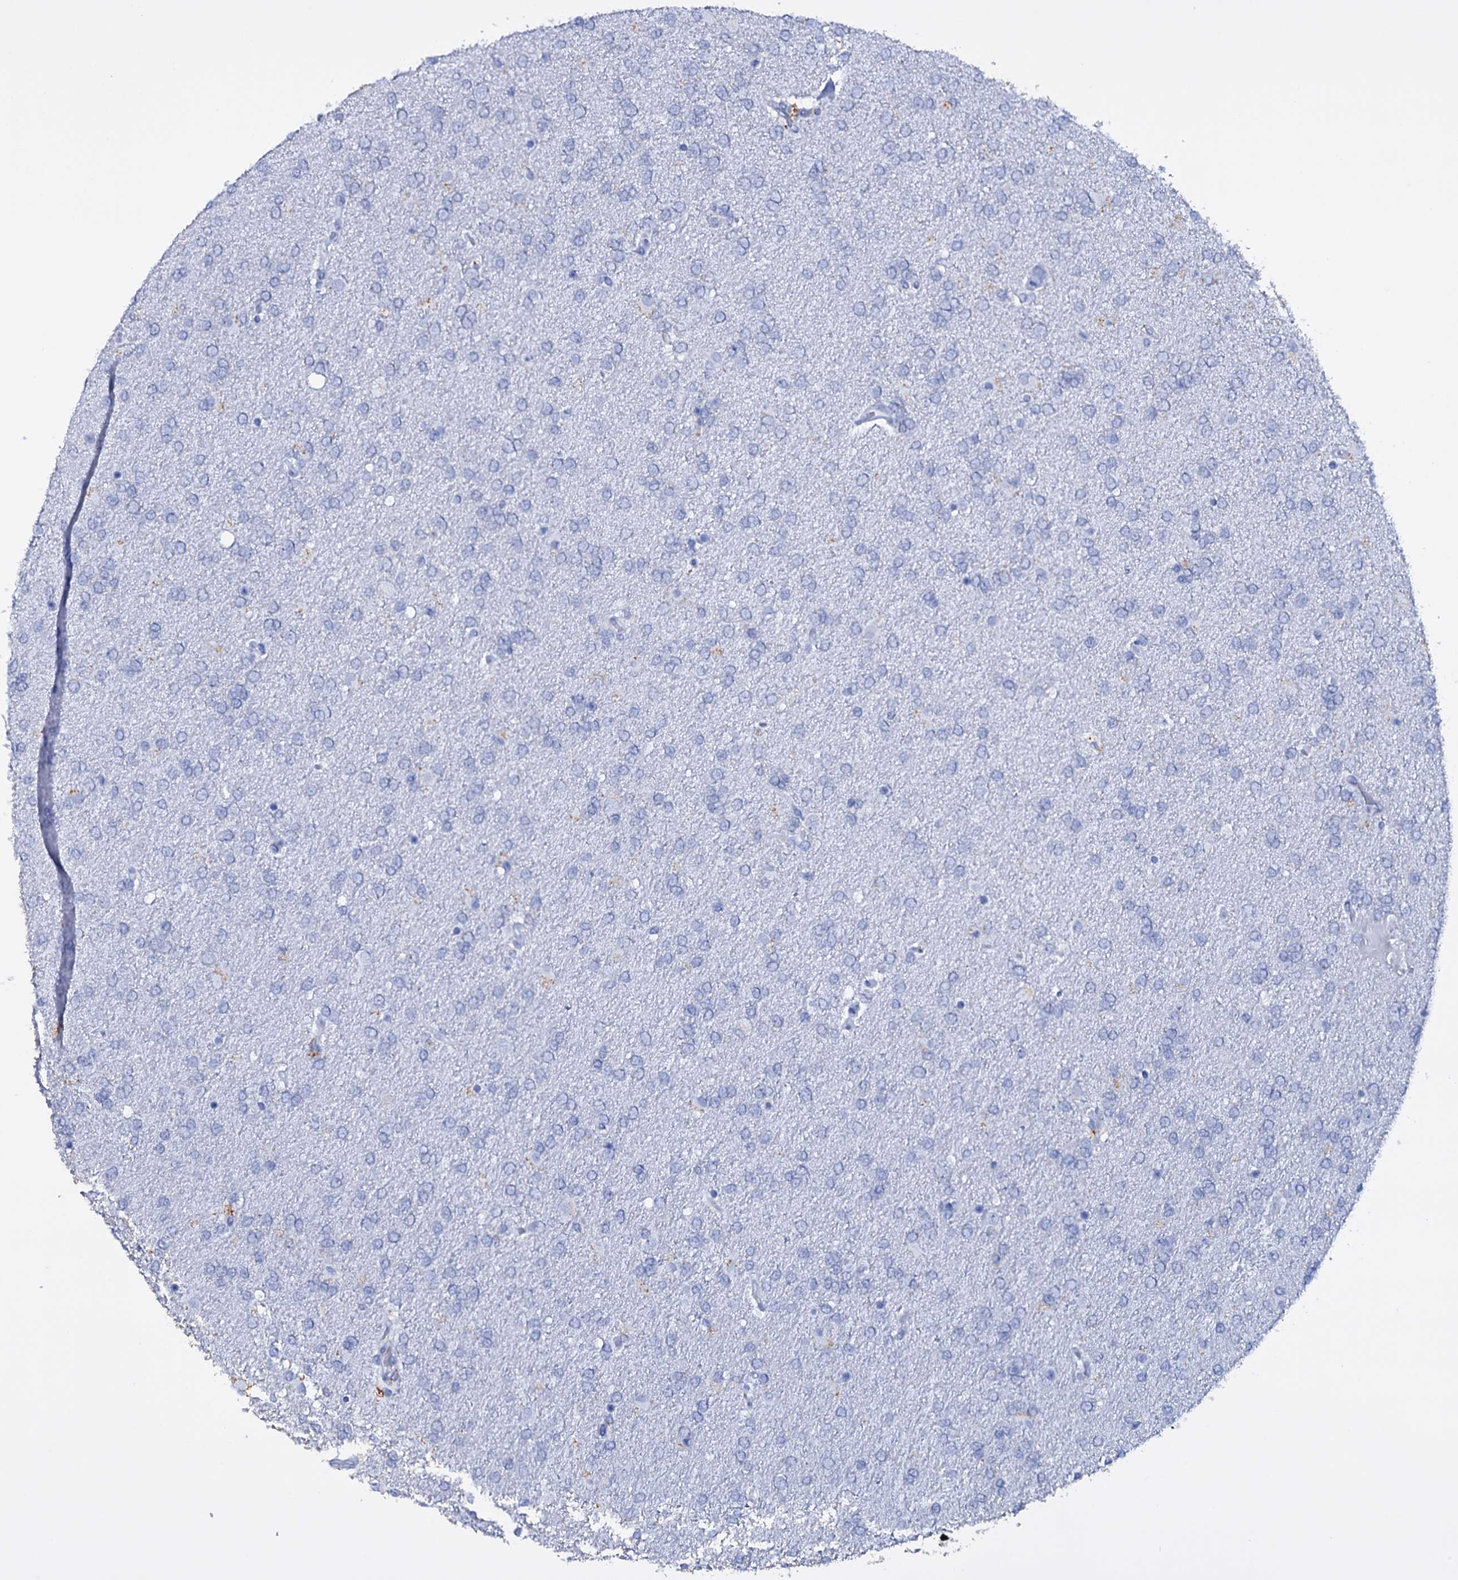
{"staining": {"intensity": "negative", "quantity": "none", "location": "none"}, "tissue": "glioma", "cell_type": "Tumor cells", "image_type": "cancer", "snomed": [{"axis": "morphology", "description": "Glioma, malignant, High grade"}, {"axis": "topography", "description": "Brain"}], "caption": "Tumor cells show no significant protein positivity in malignant glioma (high-grade).", "gene": "ITPRID2", "patient": {"sex": "male", "age": 72}}